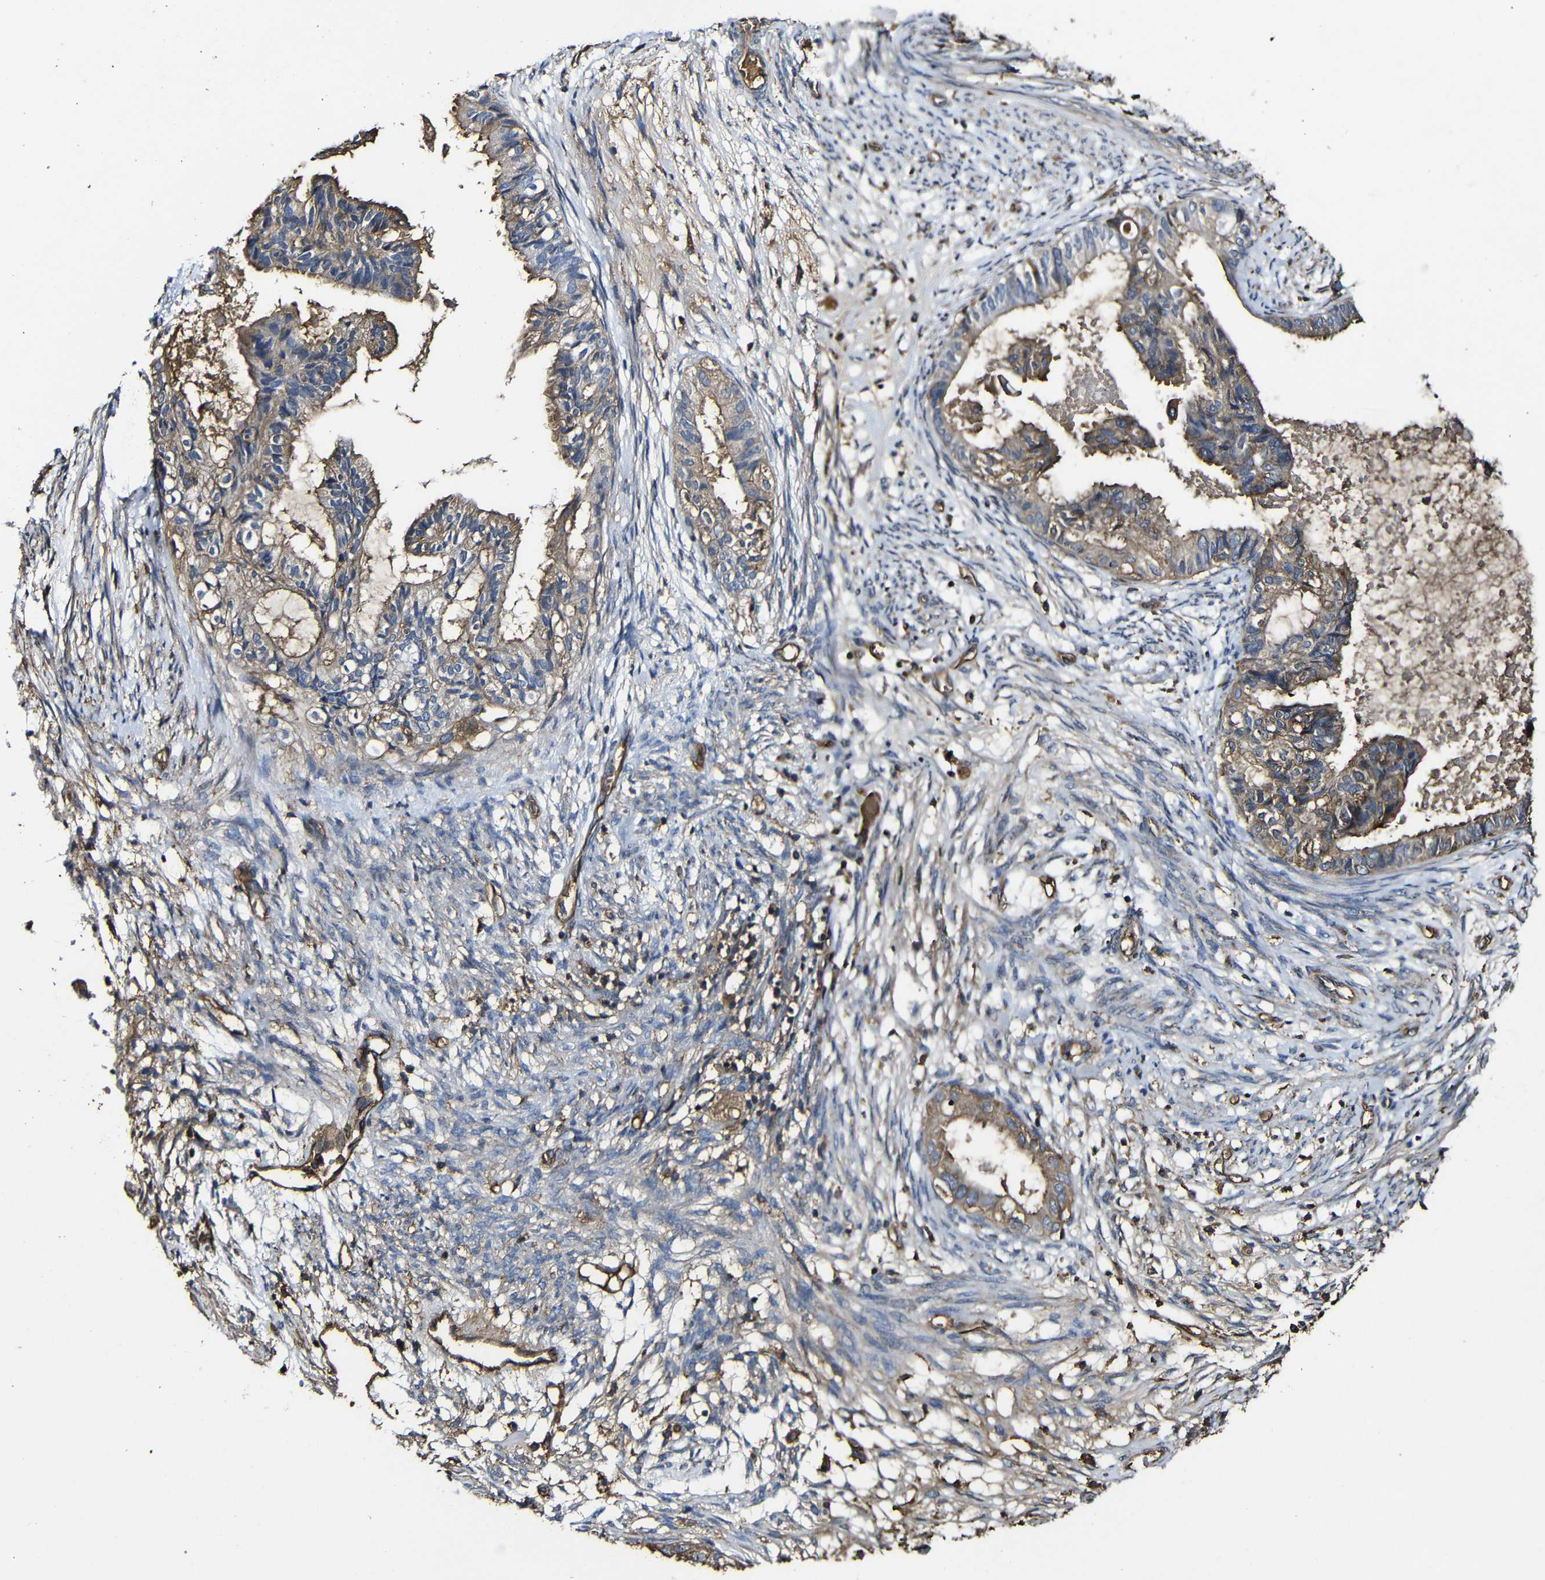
{"staining": {"intensity": "moderate", "quantity": ">75%", "location": "cytoplasmic/membranous"}, "tissue": "cervical cancer", "cell_type": "Tumor cells", "image_type": "cancer", "snomed": [{"axis": "morphology", "description": "Normal tissue, NOS"}, {"axis": "morphology", "description": "Adenocarcinoma, NOS"}, {"axis": "topography", "description": "Cervix"}, {"axis": "topography", "description": "Endometrium"}], "caption": "DAB immunohistochemical staining of cervical cancer demonstrates moderate cytoplasmic/membranous protein staining in approximately >75% of tumor cells.", "gene": "MSN", "patient": {"sex": "female", "age": 86}}